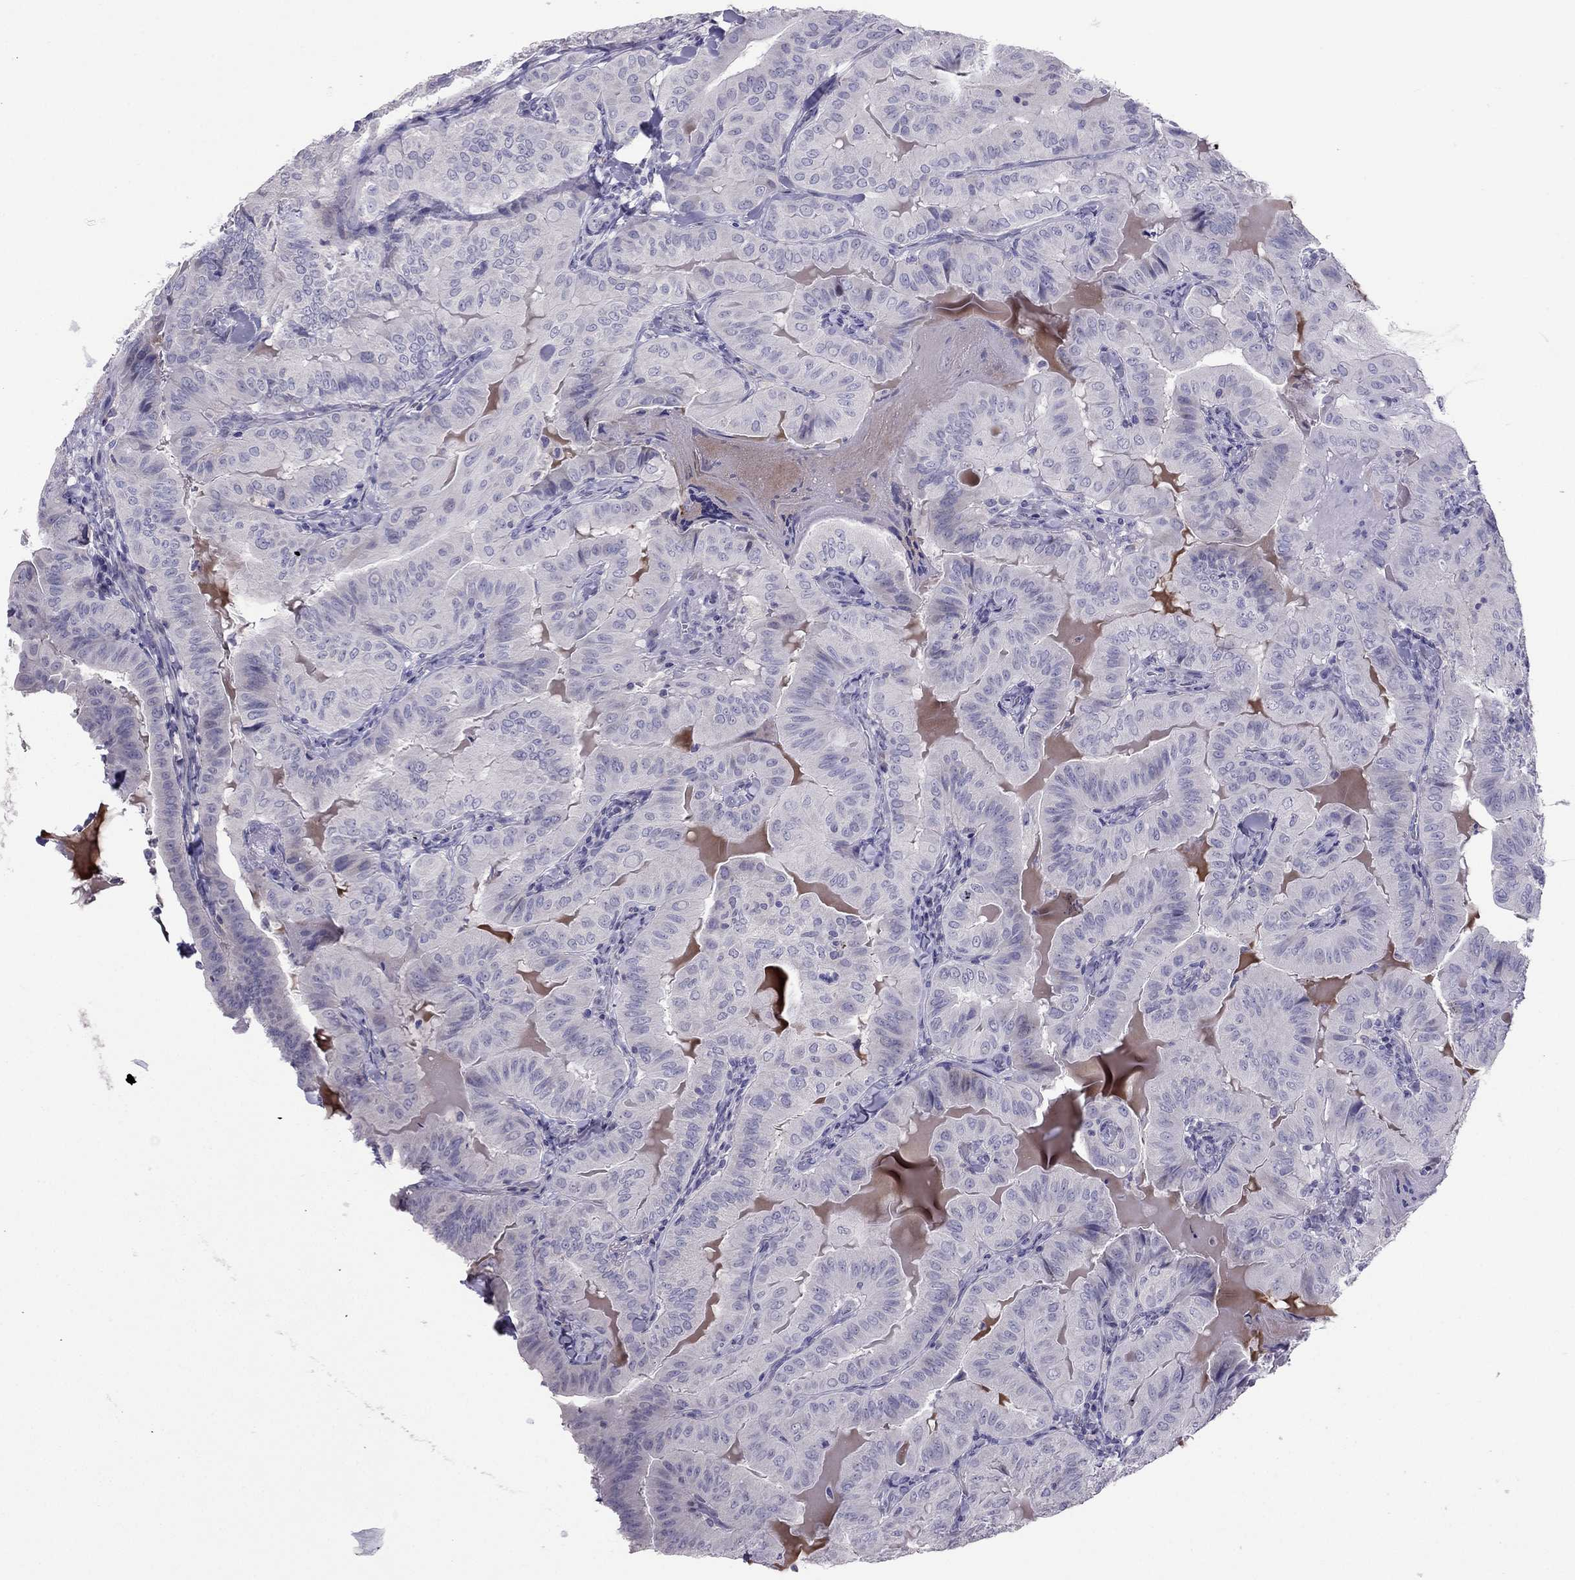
{"staining": {"intensity": "negative", "quantity": "none", "location": "none"}, "tissue": "thyroid cancer", "cell_type": "Tumor cells", "image_type": "cancer", "snomed": [{"axis": "morphology", "description": "Papillary adenocarcinoma, NOS"}, {"axis": "topography", "description": "Thyroid gland"}], "caption": "Immunohistochemistry (IHC) of thyroid cancer (papillary adenocarcinoma) displays no staining in tumor cells.", "gene": "RGS8", "patient": {"sex": "female", "age": 68}}